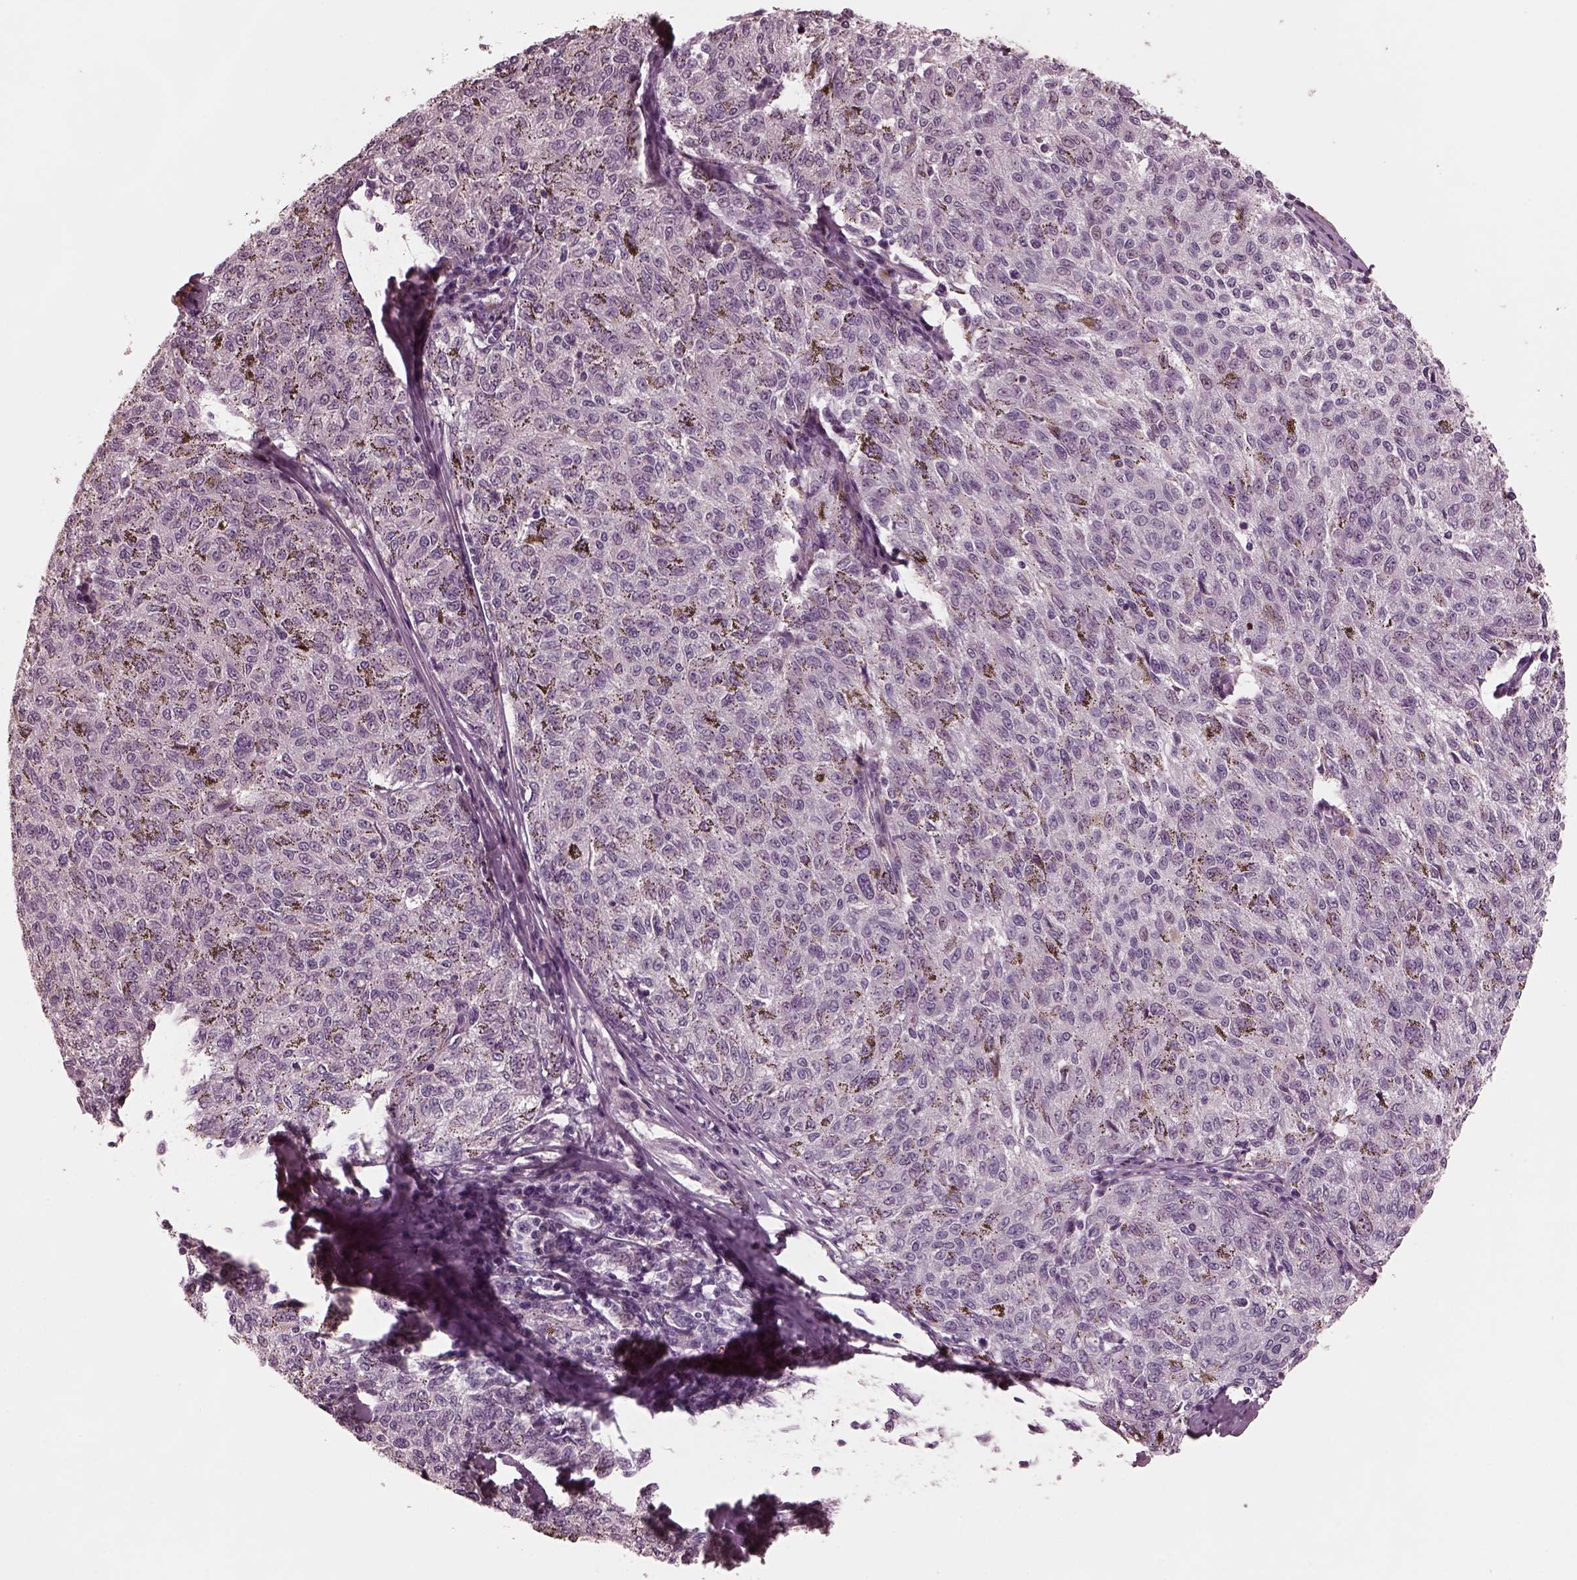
{"staining": {"intensity": "negative", "quantity": "none", "location": "none"}, "tissue": "melanoma", "cell_type": "Tumor cells", "image_type": "cancer", "snomed": [{"axis": "morphology", "description": "Malignant melanoma, NOS"}, {"axis": "topography", "description": "Skin"}], "caption": "Immunohistochemical staining of human melanoma demonstrates no significant expression in tumor cells.", "gene": "RCVRN", "patient": {"sex": "female", "age": 72}}